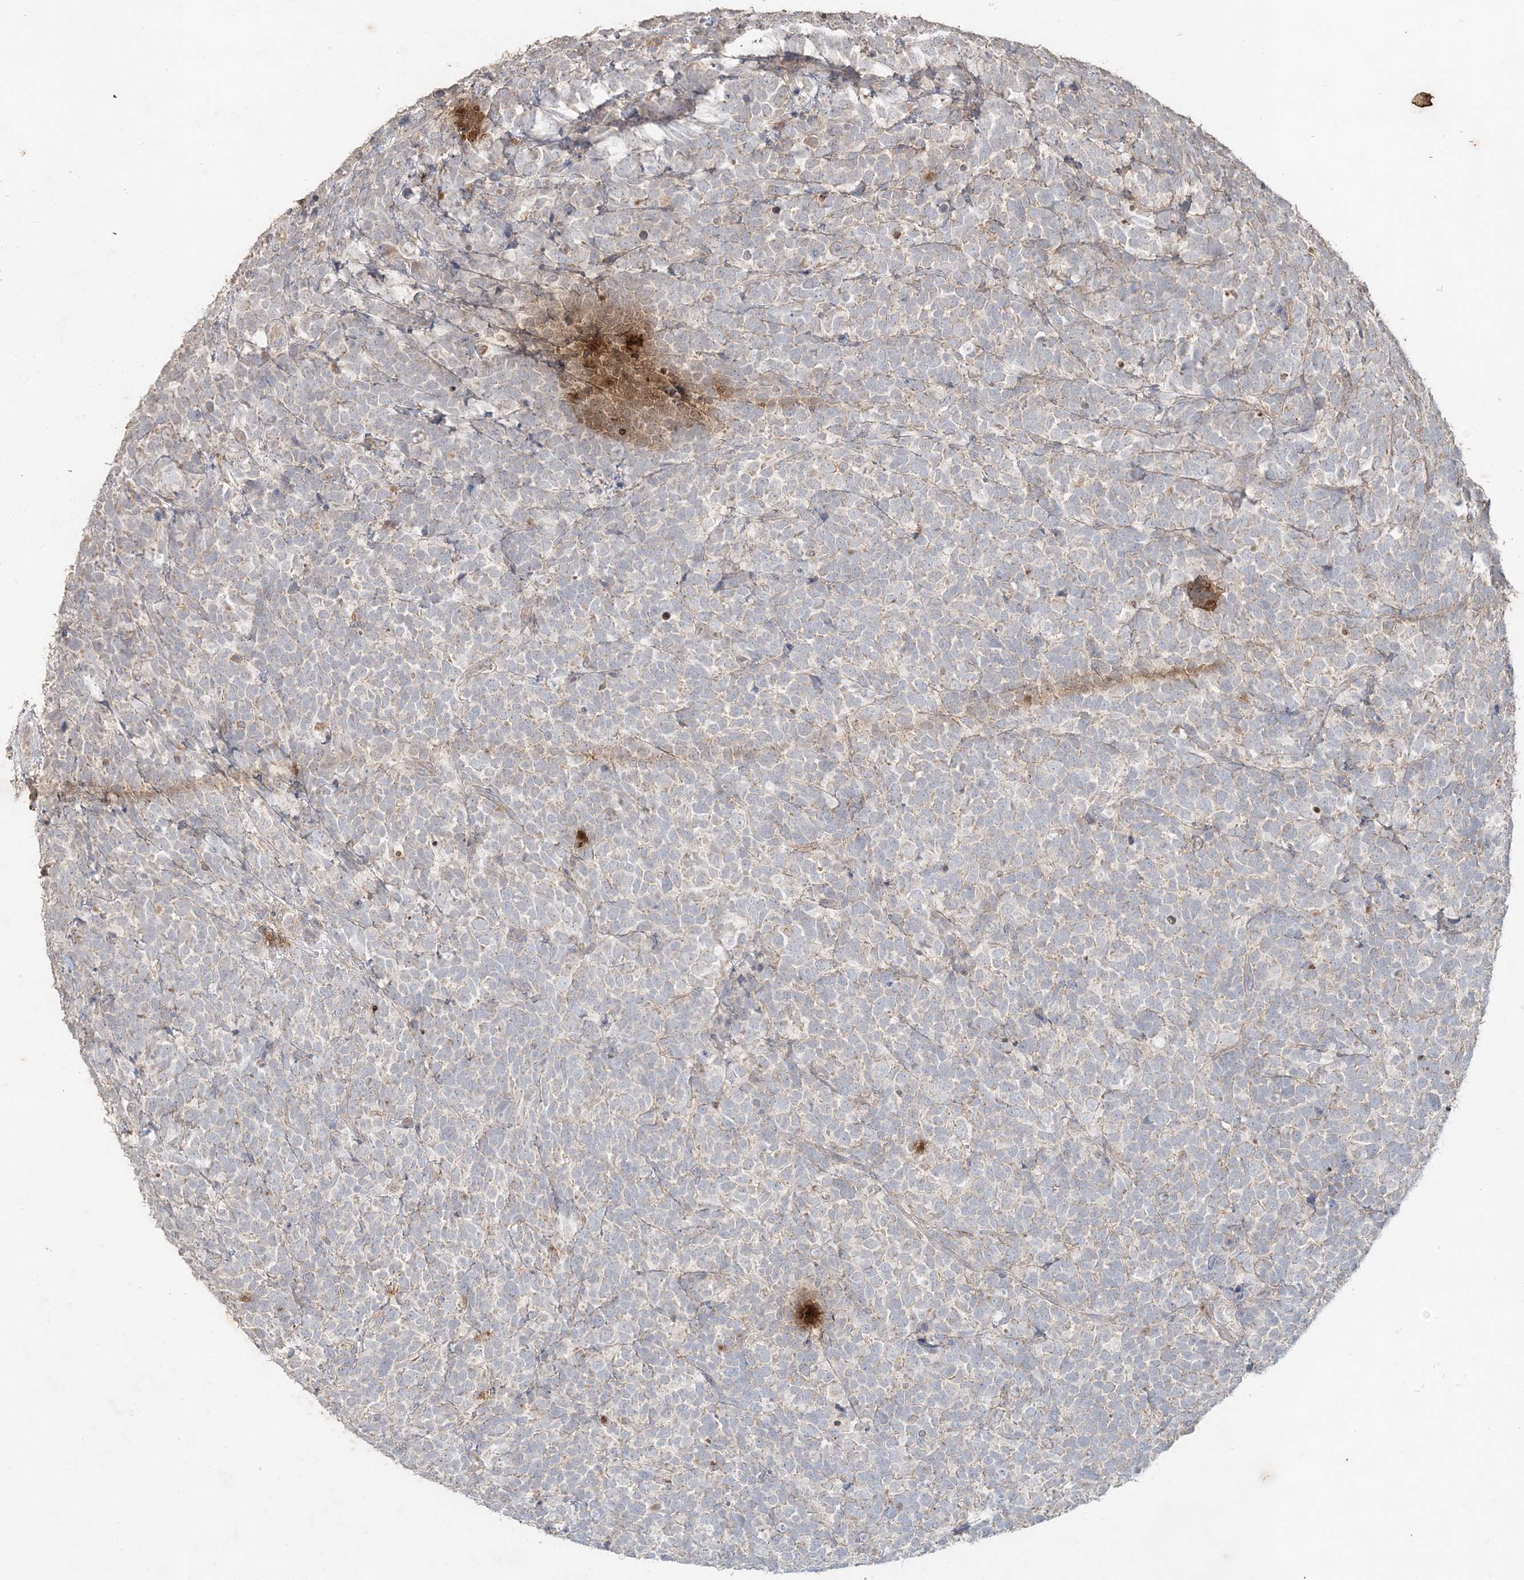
{"staining": {"intensity": "weak", "quantity": "<25%", "location": "cytoplasmic/membranous"}, "tissue": "urothelial cancer", "cell_type": "Tumor cells", "image_type": "cancer", "snomed": [{"axis": "morphology", "description": "Urothelial carcinoma, High grade"}, {"axis": "topography", "description": "Urinary bladder"}], "caption": "There is no significant staining in tumor cells of urothelial carcinoma (high-grade).", "gene": "RAB14", "patient": {"sex": "female", "age": 82}}